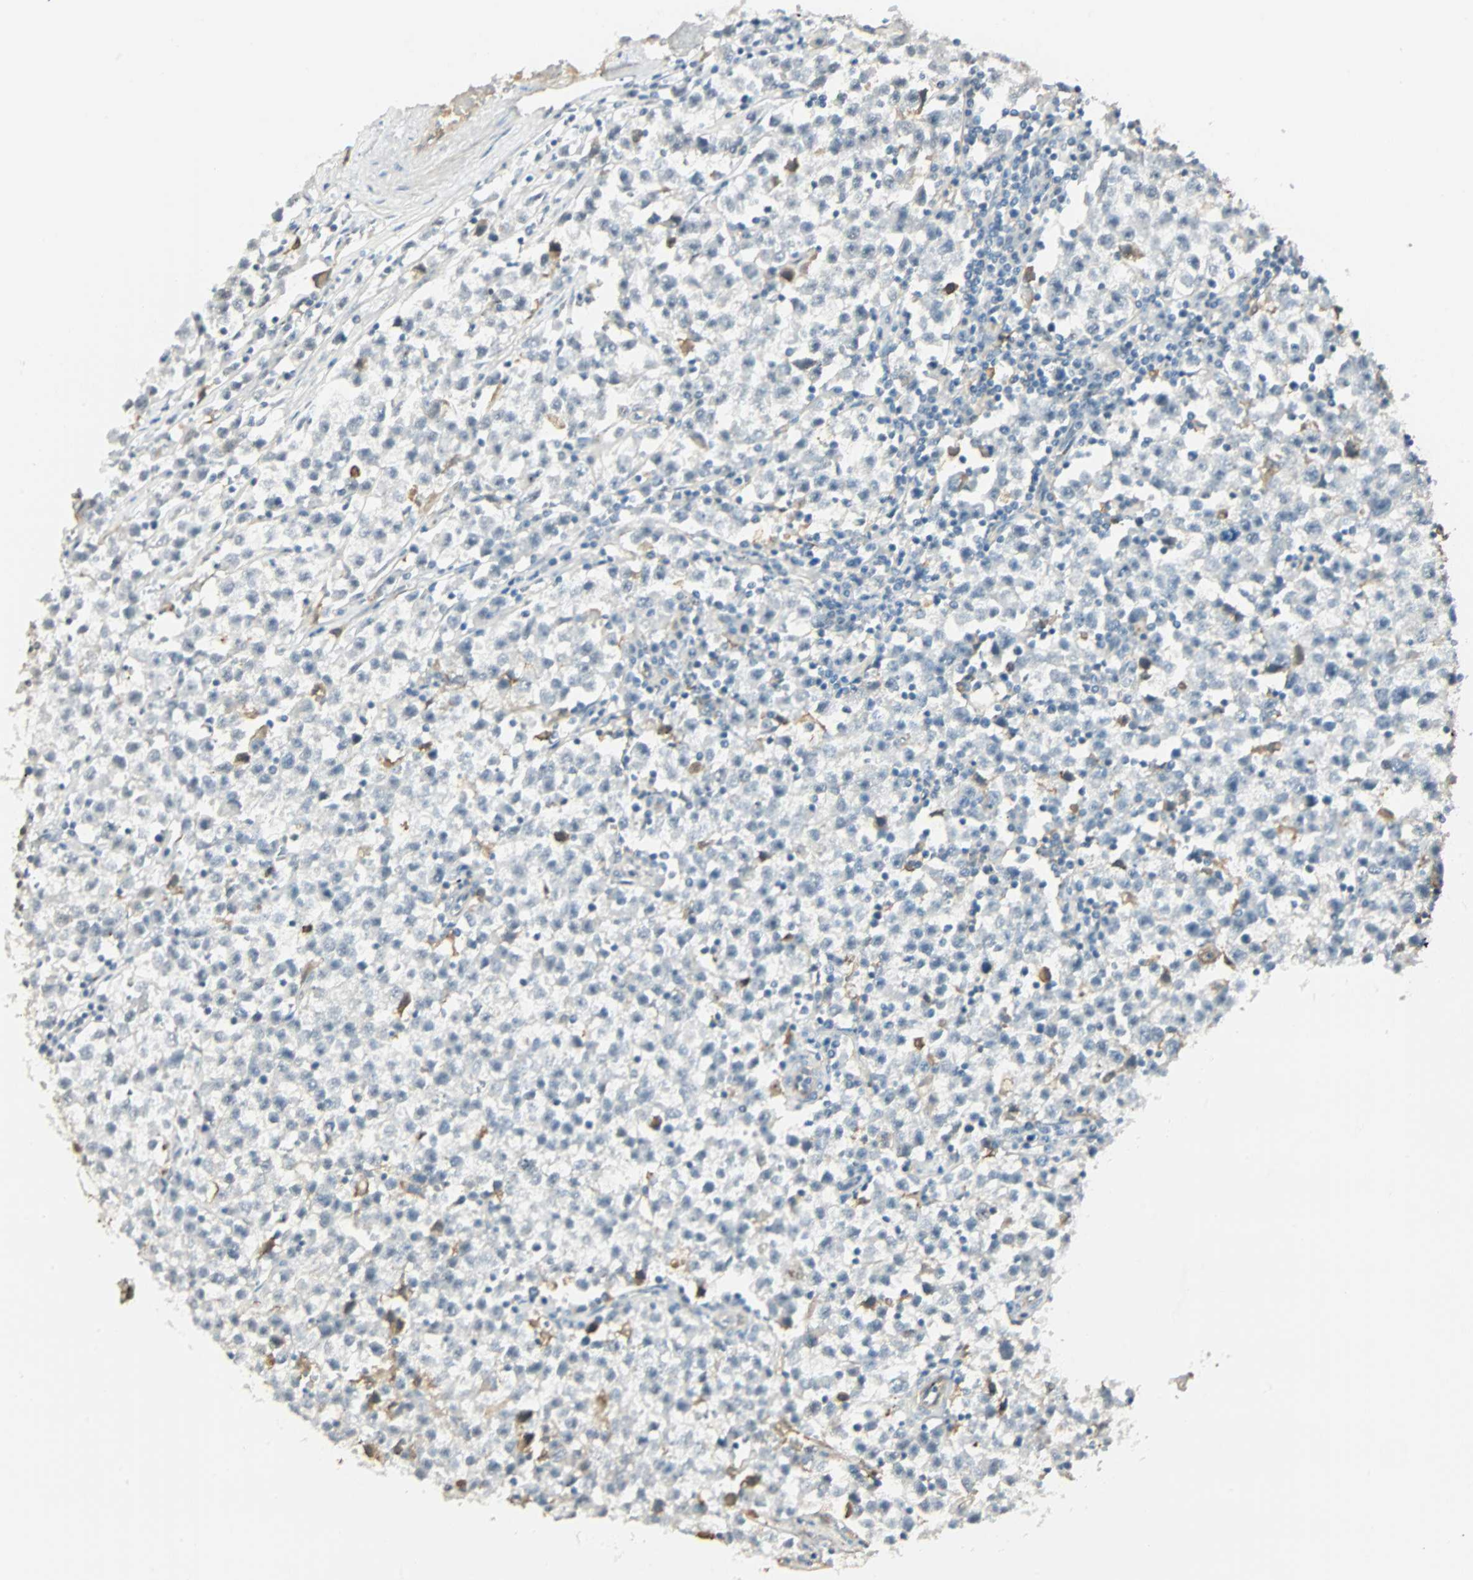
{"staining": {"intensity": "negative", "quantity": "none", "location": "none"}, "tissue": "testis cancer", "cell_type": "Tumor cells", "image_type": "cancer", "snomed": [{"axis": "morphology", "description": "Seminoma, NOS"}, {"axis": "topography", "description": "Testis"}], "caption": "This micrograph is of seminoma (testis) stained with immunohistochemistry (IHC) to label a protein in brown with the nuclei are counter-stained blue. There is no expression in tumor cells.", "gene": "NELFE", "patient": {"sex": "male", "age": 22}}